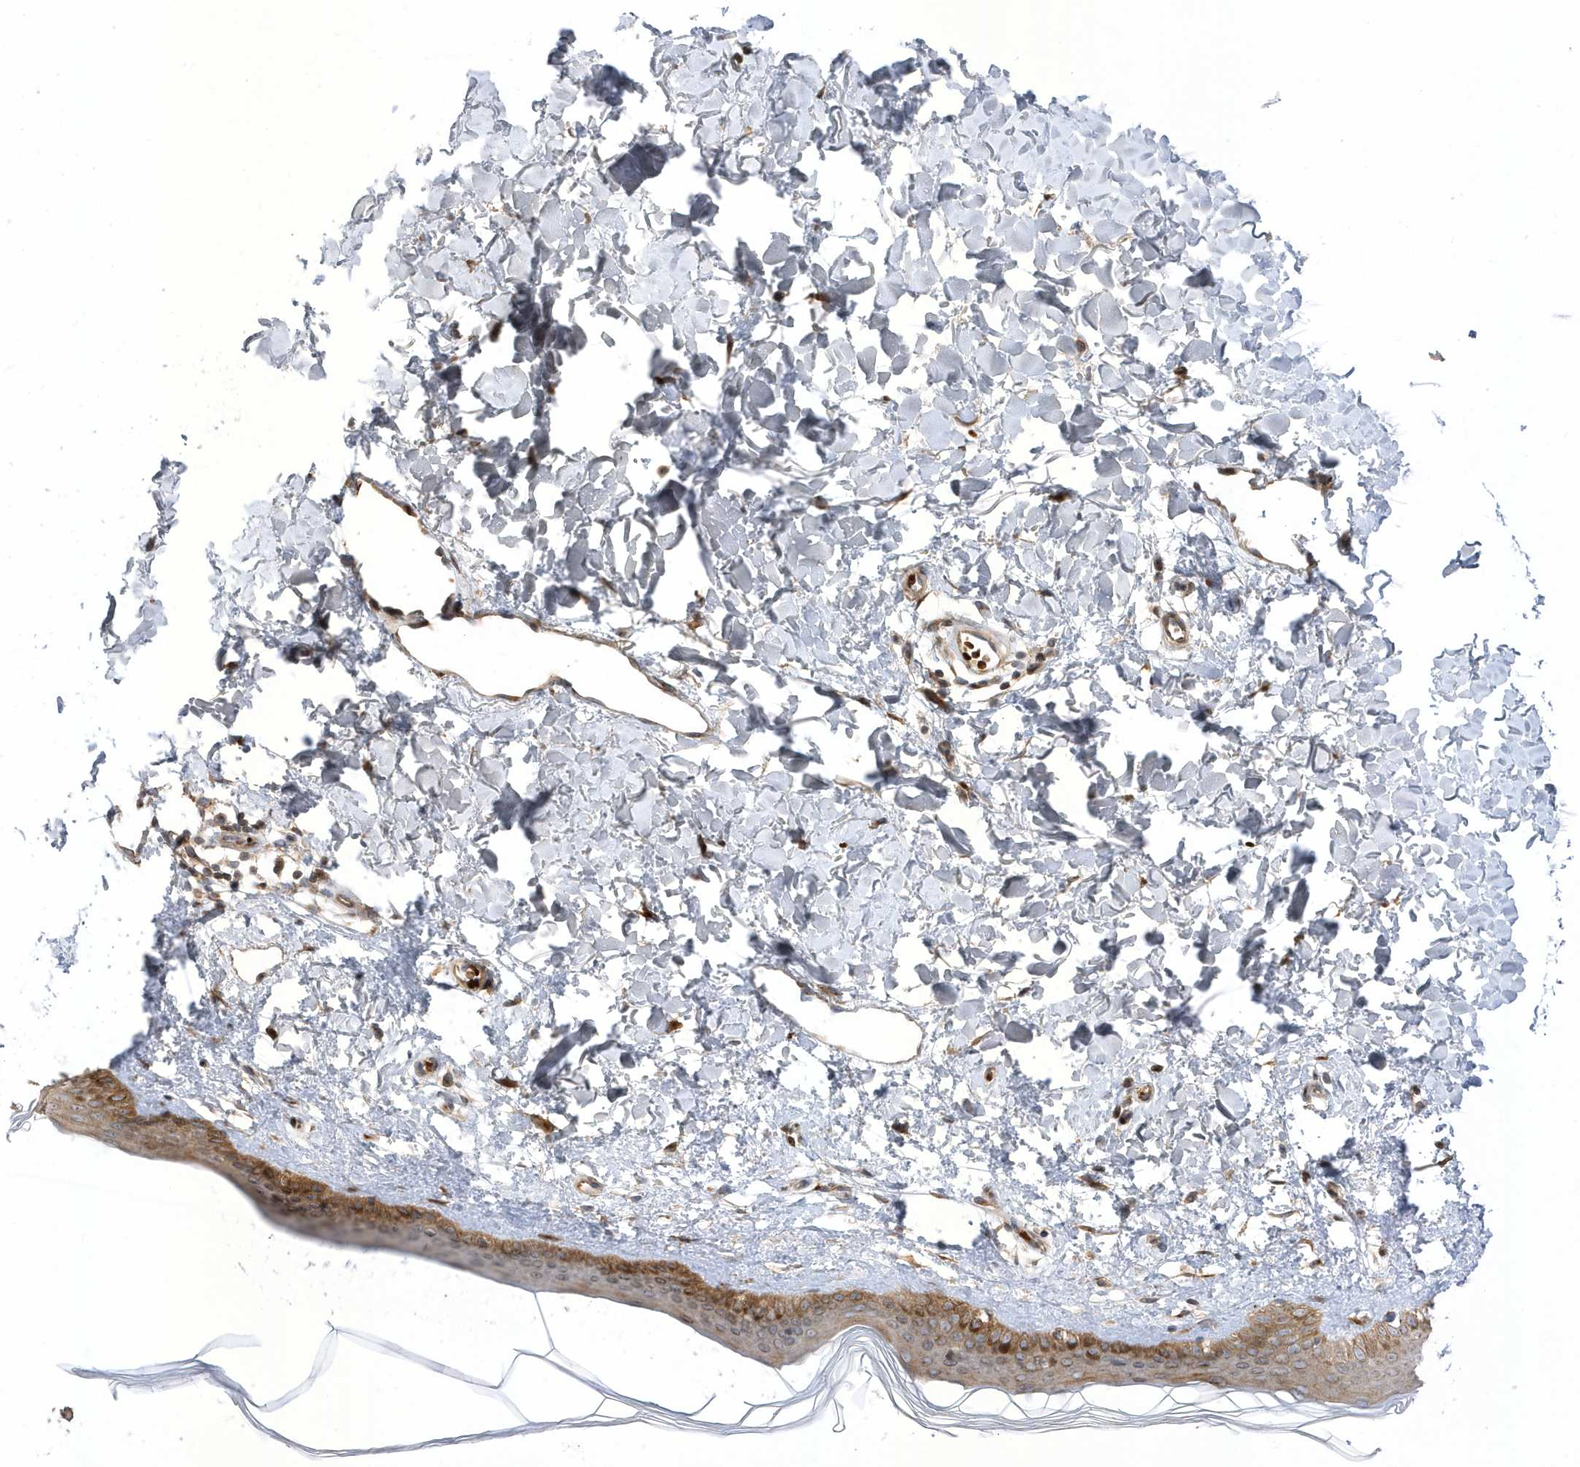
{"staining": {"intensity": "moderate", "quantity": "25%-75%", "location": "cytoplasmic/membranous"}, "tissue": "skin", "cell_type": "Fibroblasts", "image_type": "normal", "snomed": [{"axis": "morphology", "description": "Normal tissue, NOS"}, {"axis": "topography", "description": "Skin"}], "caption": "Fibroblasts show medium levels of moderate cytoplasmic/membranous staining in approximately 25%-75% of cells in unremarkable skin. The staining was performed using DAB (3,3'-diaminobenzidine) to visualize the protein expression in brown, while the nuclei were stained in blue with hematoxylin (Magnification: 20x).", "gene": "MAP7D3", "patient": {"sex": "female", "age": 58}}